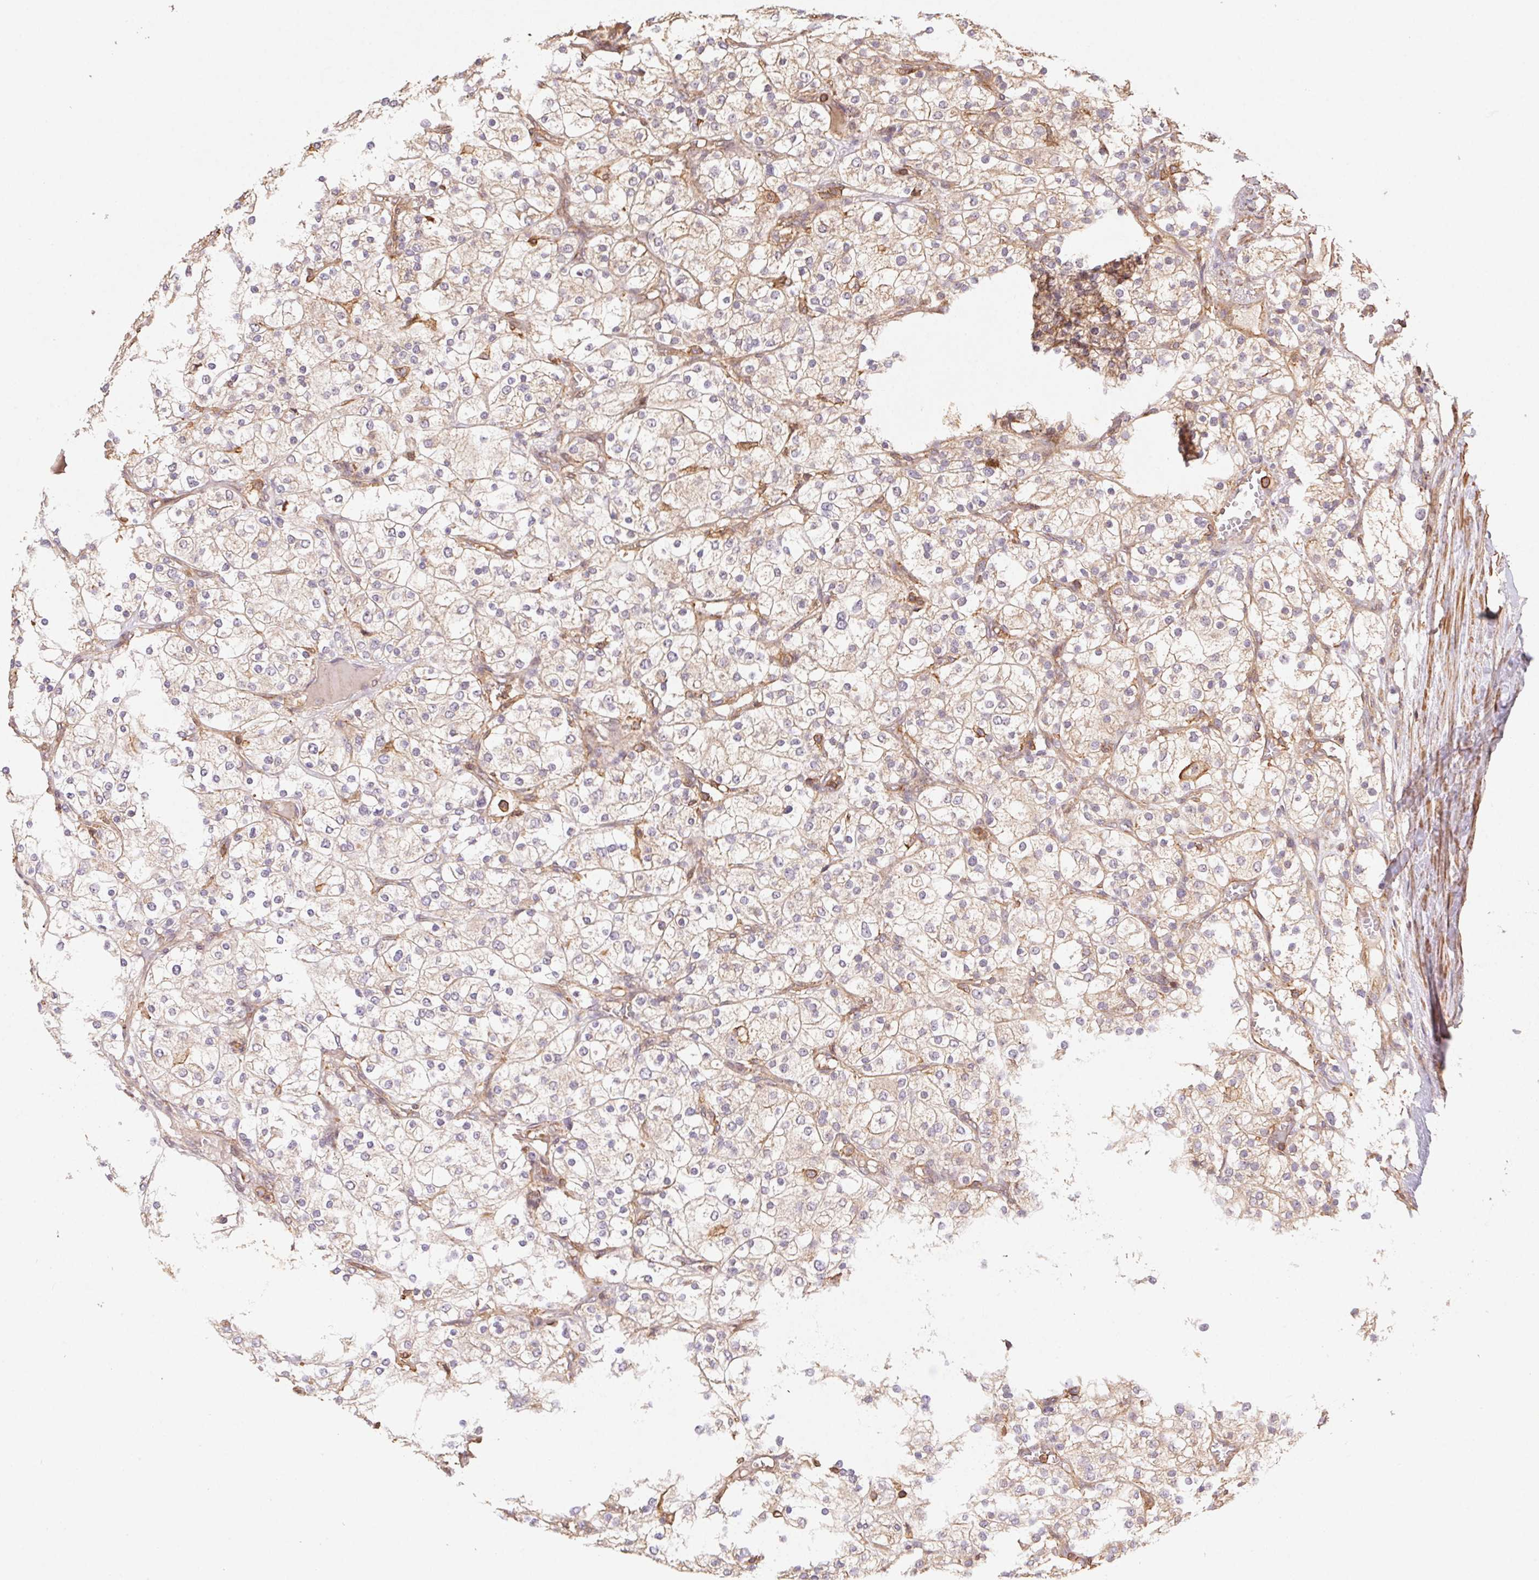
{"staining": {"intensity": "weak", "quantity": "25%-75%", "location": "cytoplasmic/membranous"}, "tissue": "renal cancer", "cell_type": "Tumor cells", "image_type": "cancer", "snomed": [{"axis": "morphology", "description": "Adenocarcinoma, NOS"}, {"axis": "topography", "description": "Kidney"}], "caption": "A micrograph showing weak cytoplasmic/membranous positivity in about 25%-75% of tumor cells in renal adenocarcinoma, as visualized by brown immunohistochemical staining.", "gene": "ATG10", "patient": {"sex": "male", "age": 80}}